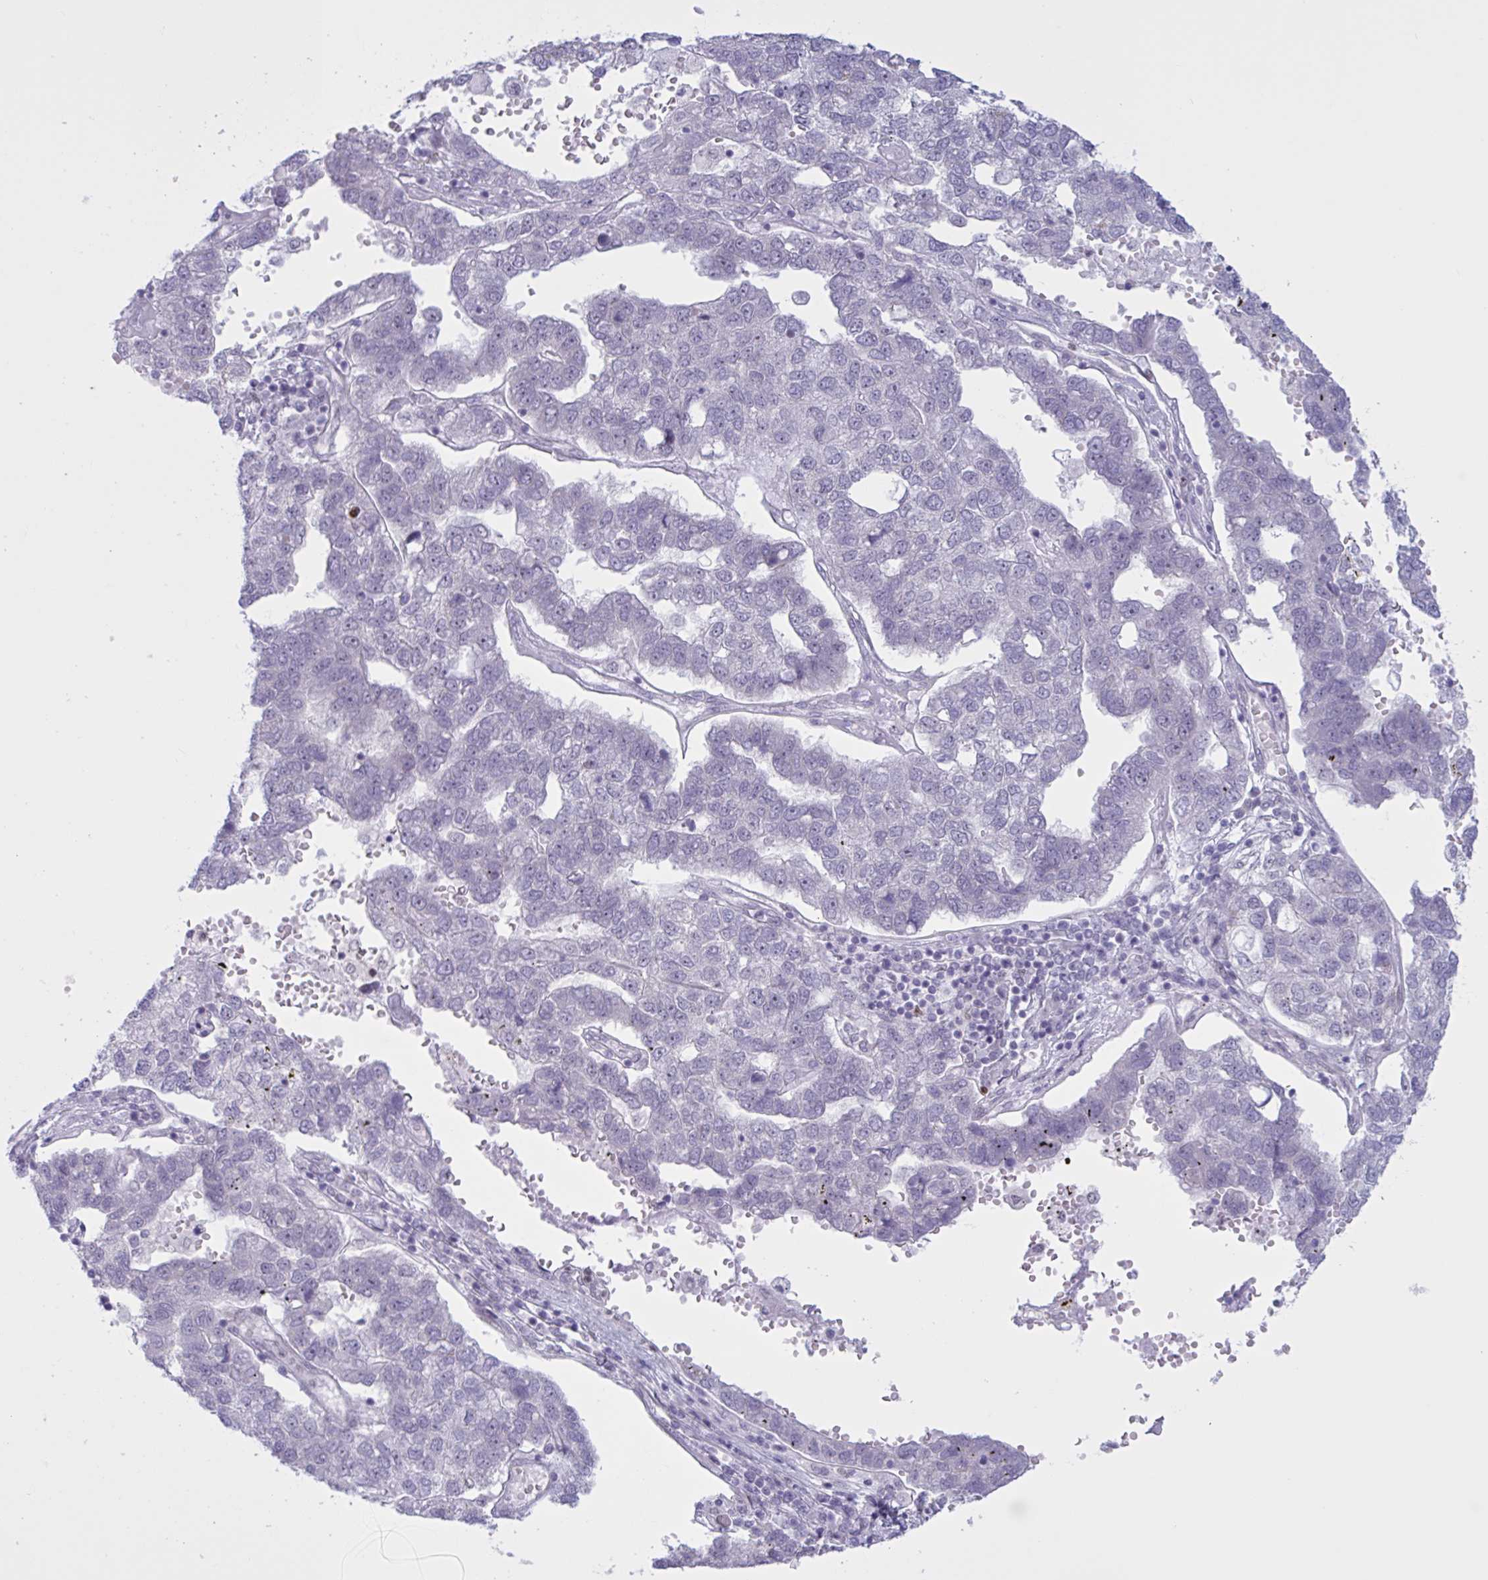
{"staining": {"intensity": "negative", "quantity": "none", "location": "none"}, "tissue": "pancreatic cancer", "cell_type": "Tumor cells", "image_type": "cancer", "snomed": [{"axis": "morphology", "description": "Adenocarcinoma, NOS"}, {"axis": "topography", "description": "Pancreas"}], "caption": "Tumor cells show no significant expression in adenocarcinoma (pancreatic). (DAB immunohistochemistry, high magnification).", "gene": "PRMT6", "patient": {"sex": "female", "age": 61}}